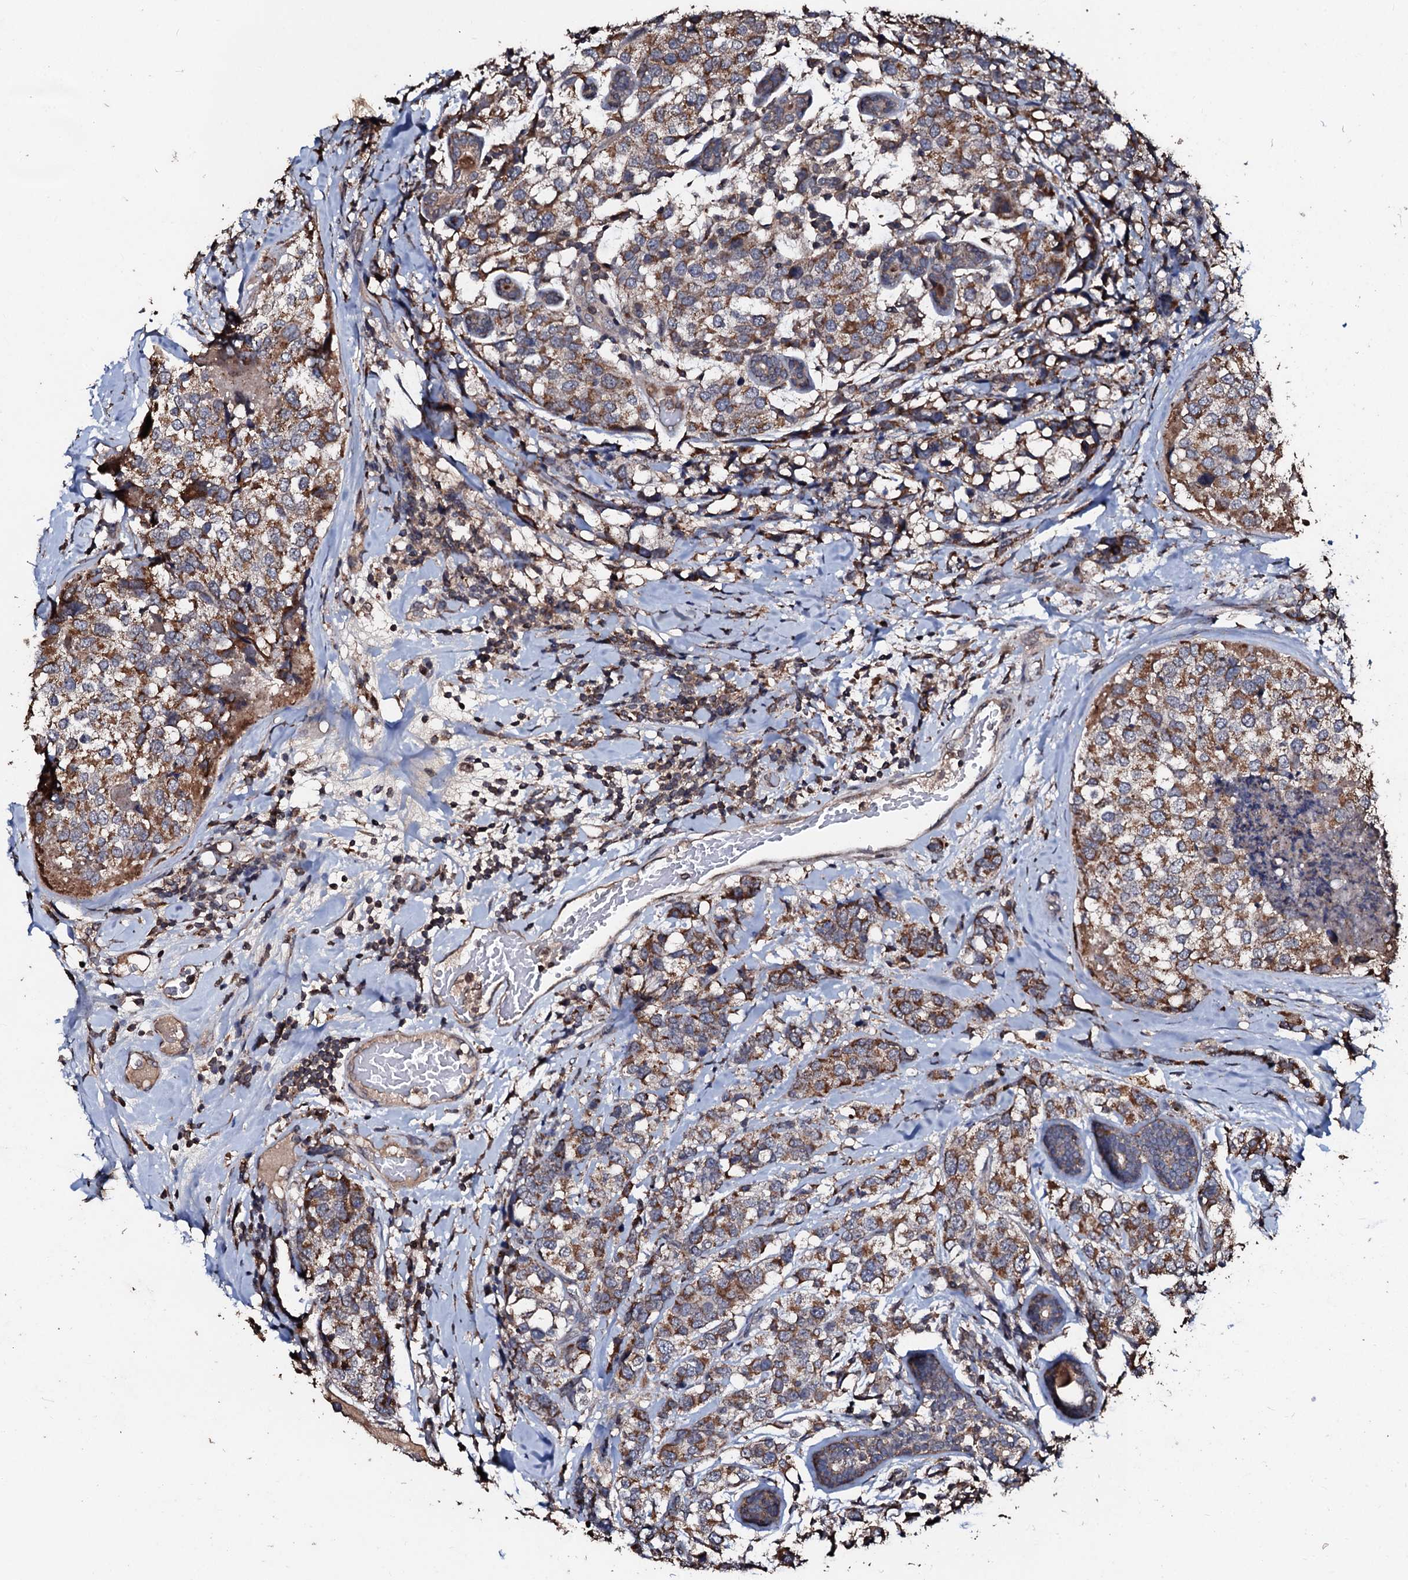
{"staining": {"intensity": "moderate", "quantity": ">75%", "location": "cytoplasmic/membranous"}, "tissue": "breast cancer", "cell_type": "Tumor cells", "image_type": "cancer", "snomed": [{"axis": "morphology", "description": "Lobular carcinoma"}, {"axis": "topography", "description": "Breast"}], "caption": "Immunohistochemical staining of breast cancer (lobular carcinoma) shows moderate cytoplasmic/membranous protein expression in about >75% of tumor cells.", "gene": "SDHAF2", "patient": {"sex": "female", "age": 59}}